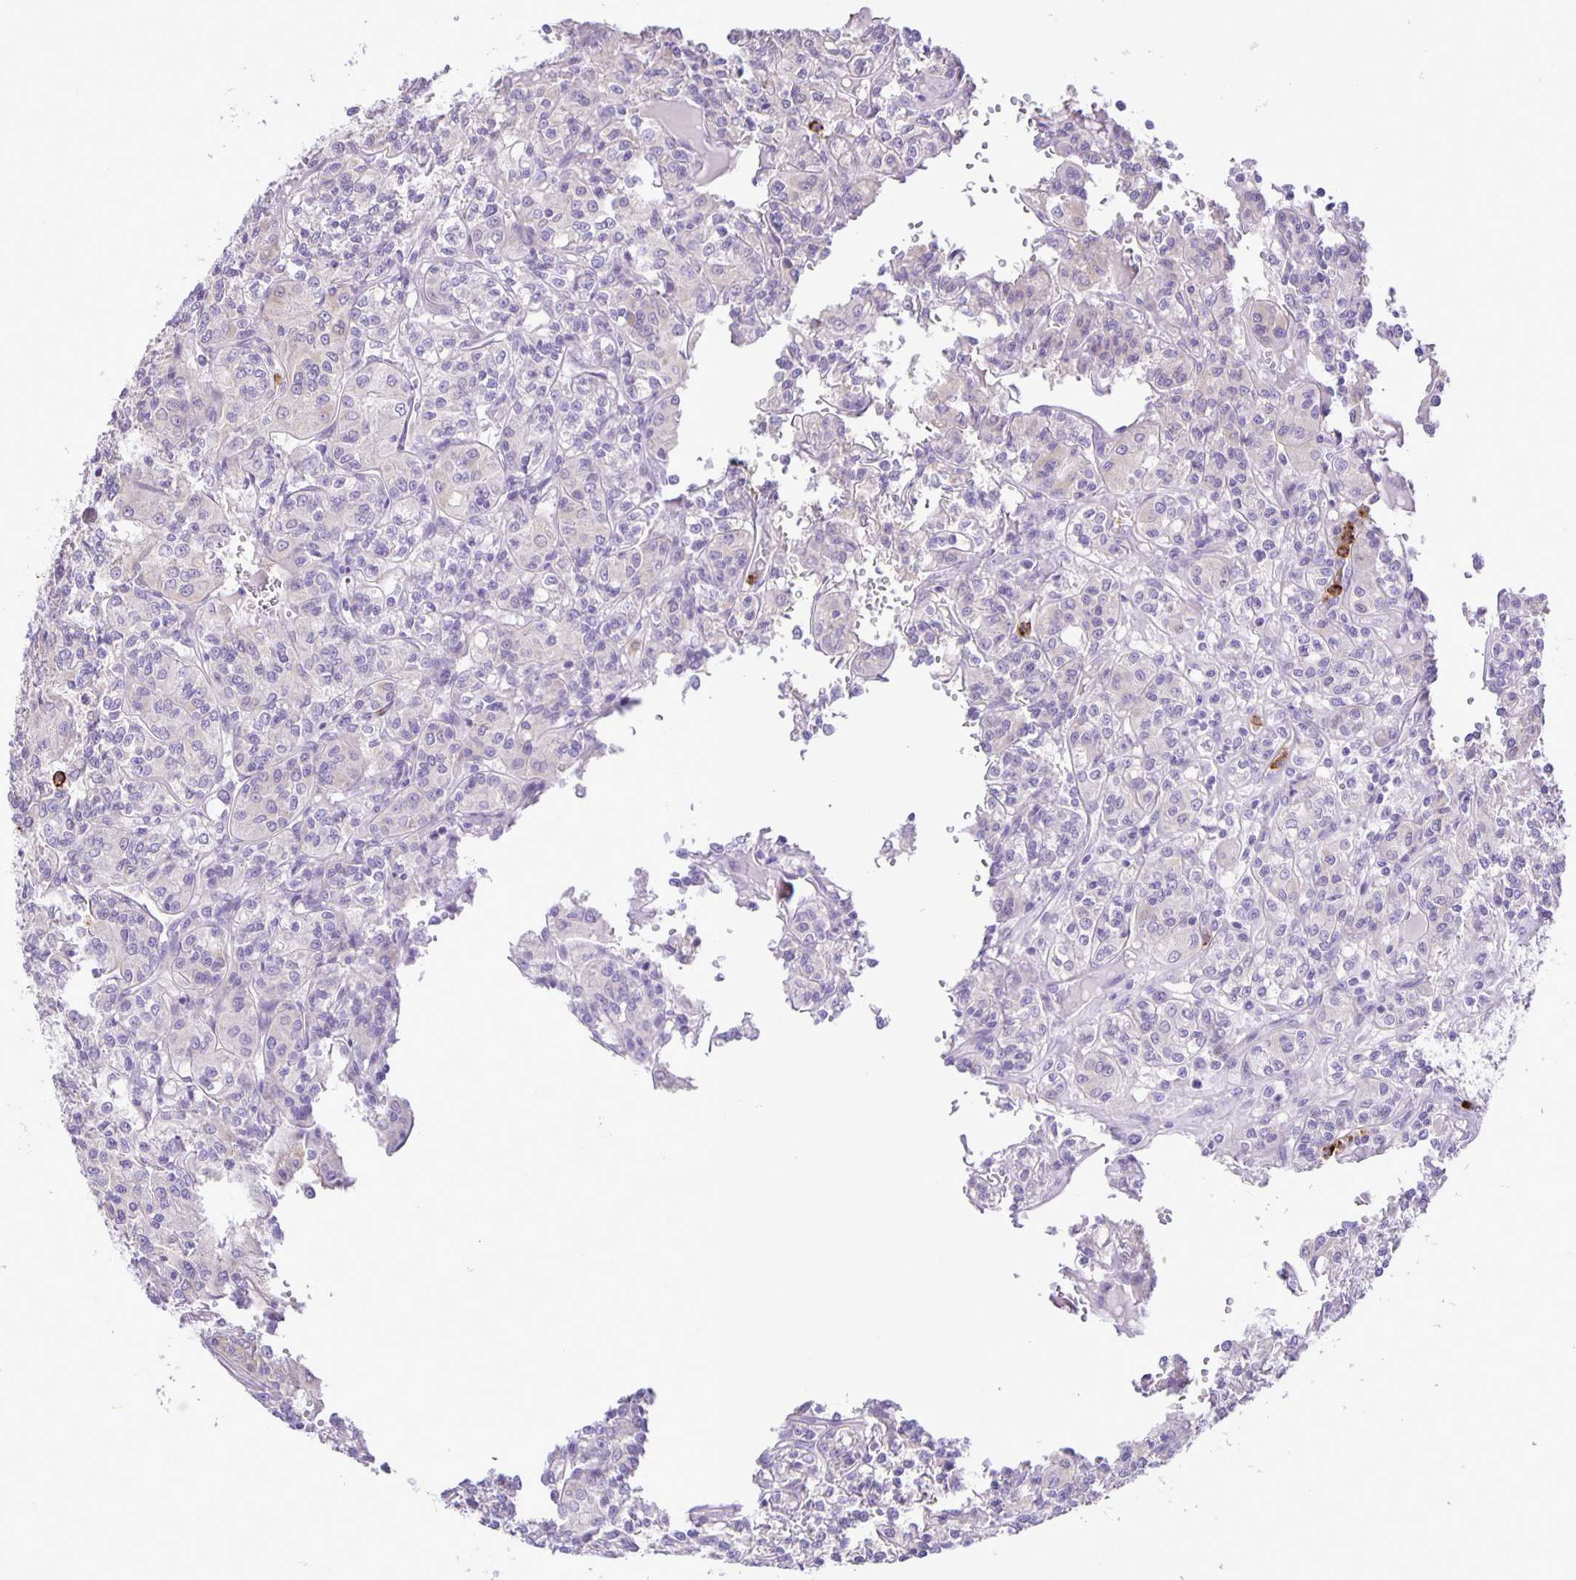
{"staining": {"intensity": "negative", "quantity": "none", "location": "none"}, "tissue": "renal cancer", "cell_type": "Tumor cells", "image_type": "cancer", "snomed": [{"axis": "morphology", "description": "Adenocarcinoma, NOS"}, {"axis": "topography", "description": "Kidney"}], "caption": "High magnification brightfield microscopy of renal cancer (adenocarcinoma) stained with DAB (brown) and counterstained with hematoxylin (blue): tumor cells show no significant positivity.", "gene": "ADCK1", "patient": {"sex": "male", "age": 36}}